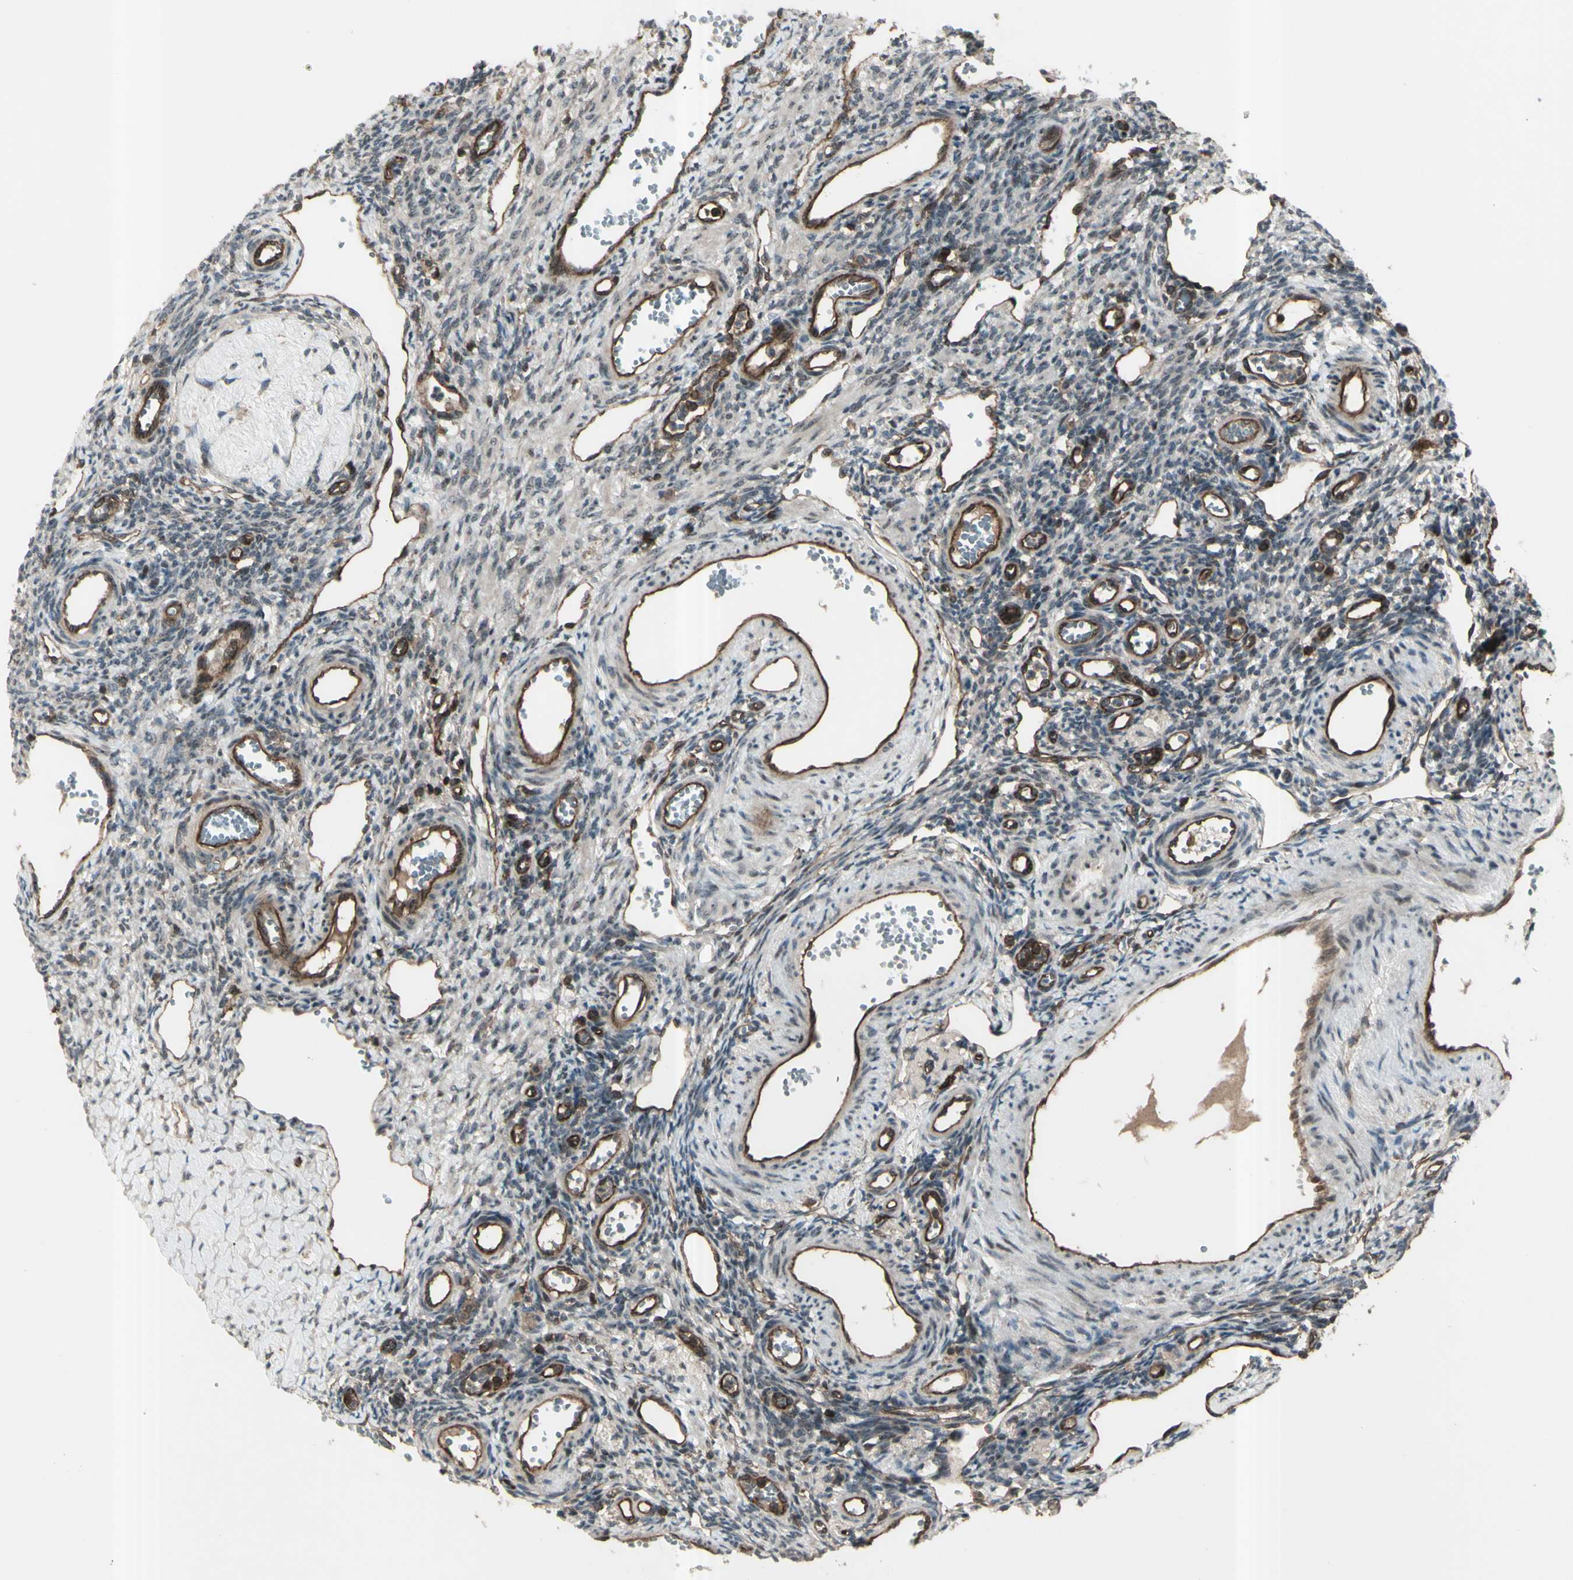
{"staining": {"intensity": "weak", "quantity": "25%-75%", "location": "cytoplasmic/membranous"}, "tissue": "ovary", "cell_type": "Ovarian stroma cells", "image_type": "normal", "snomed": [{"axis": "morphology", "description": "Normal tissue, NOS"}, {"axis": "topography", "description": "Ovary"}], "caption": "This is a histology image of immunohistochemistry staining of normal ovary, which shows weak positivity in the cytoplasmic/membranous of ovarian stroma cells.", "gene": "FXYD5", "patient": {"sex": "female", "age": 33}}